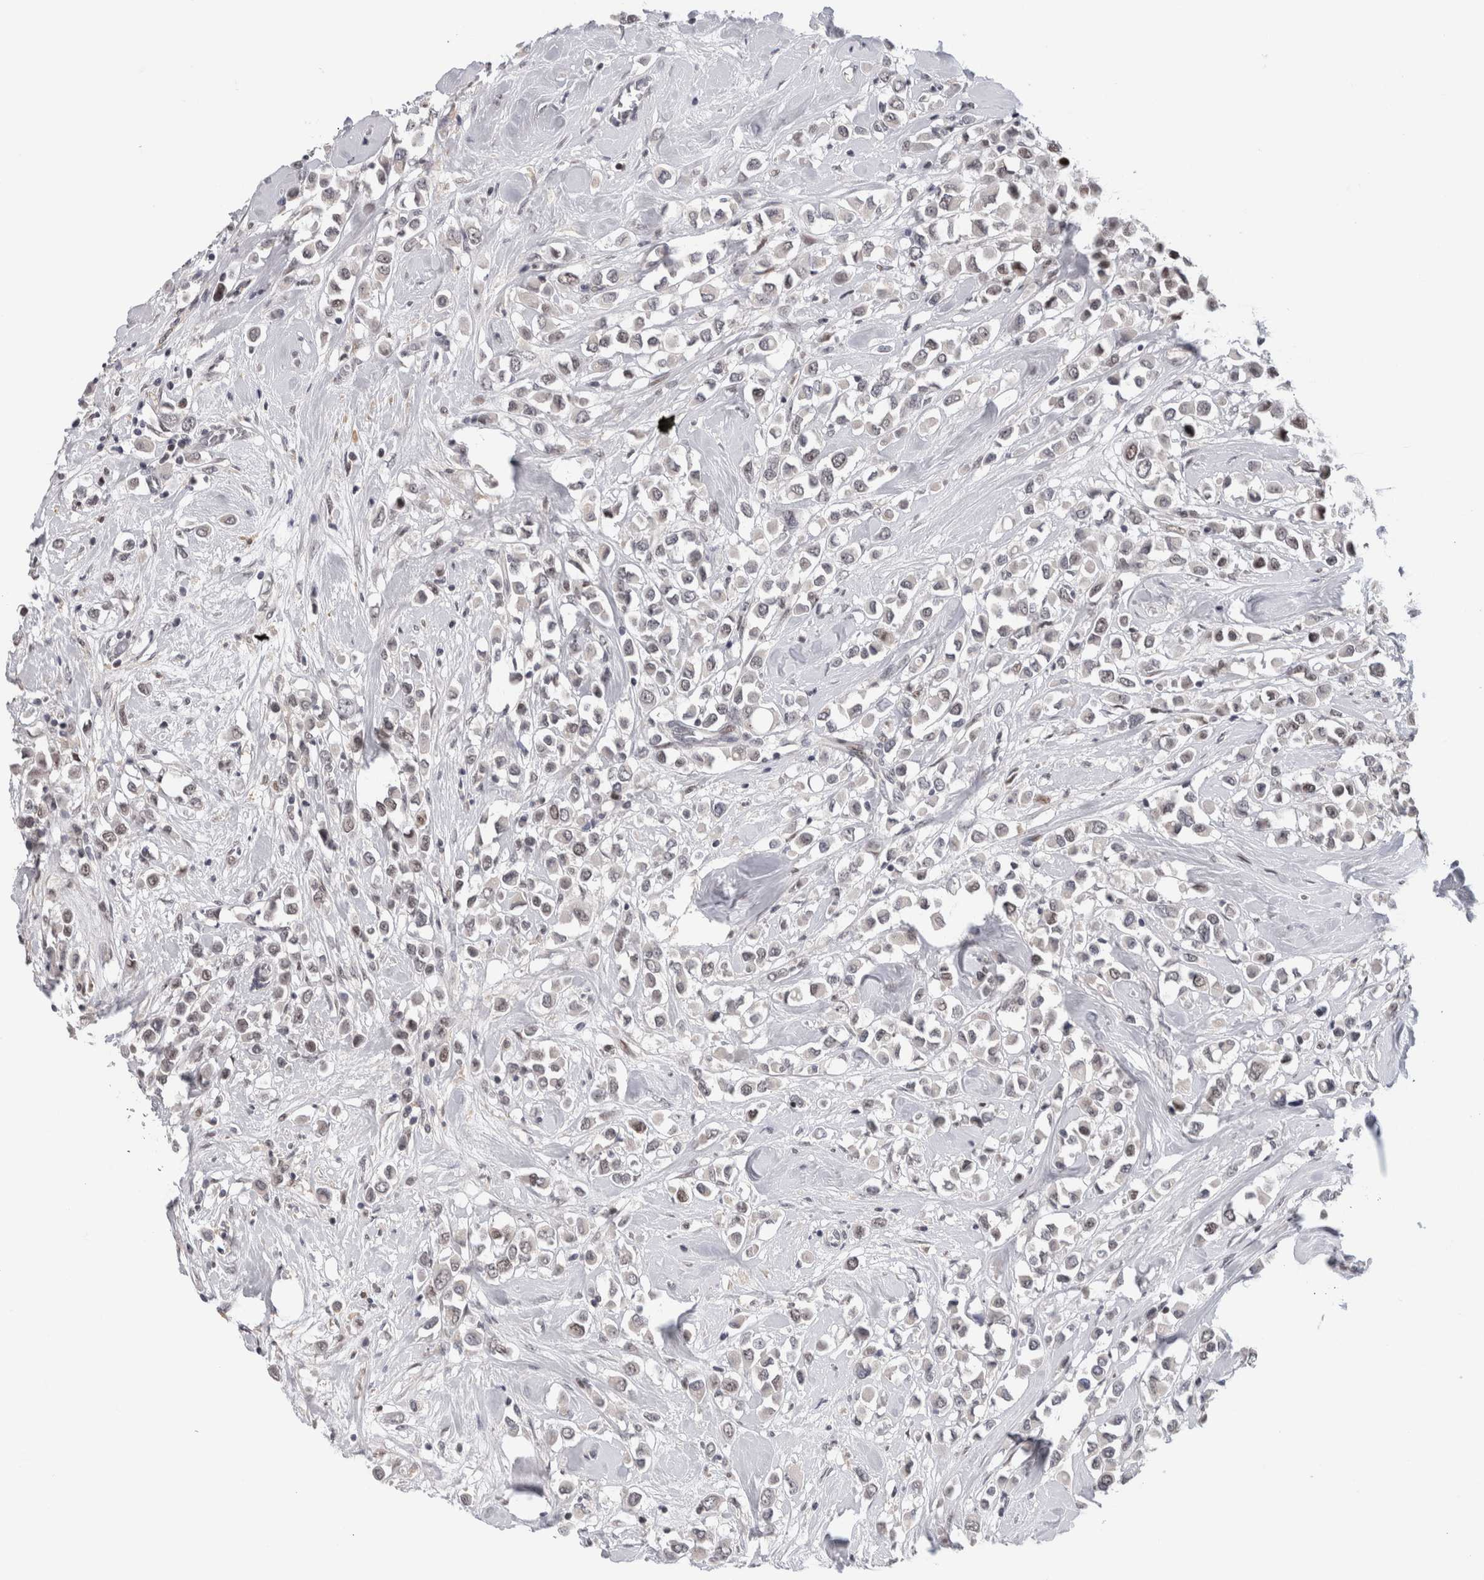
{"staining": {"intensity": "weak", "quantity": "<25%", "location": "nuclear"}, "tissue": "breast cancer", "cell_type": "Tumor cells", "image_type": "cancer", "snomed": [{"axis": "morphology", "description": "Duct carcinoma"}, {"axis": "topography", "description": "Breast"}], "caption": "Immunohistochemistry (IHC) of breast cancer (infiltrating ductal carcinoma) displays no expression in tumor cells.", "gene": "ZNF521", "patient": {"sex": "female", "age": 61}}